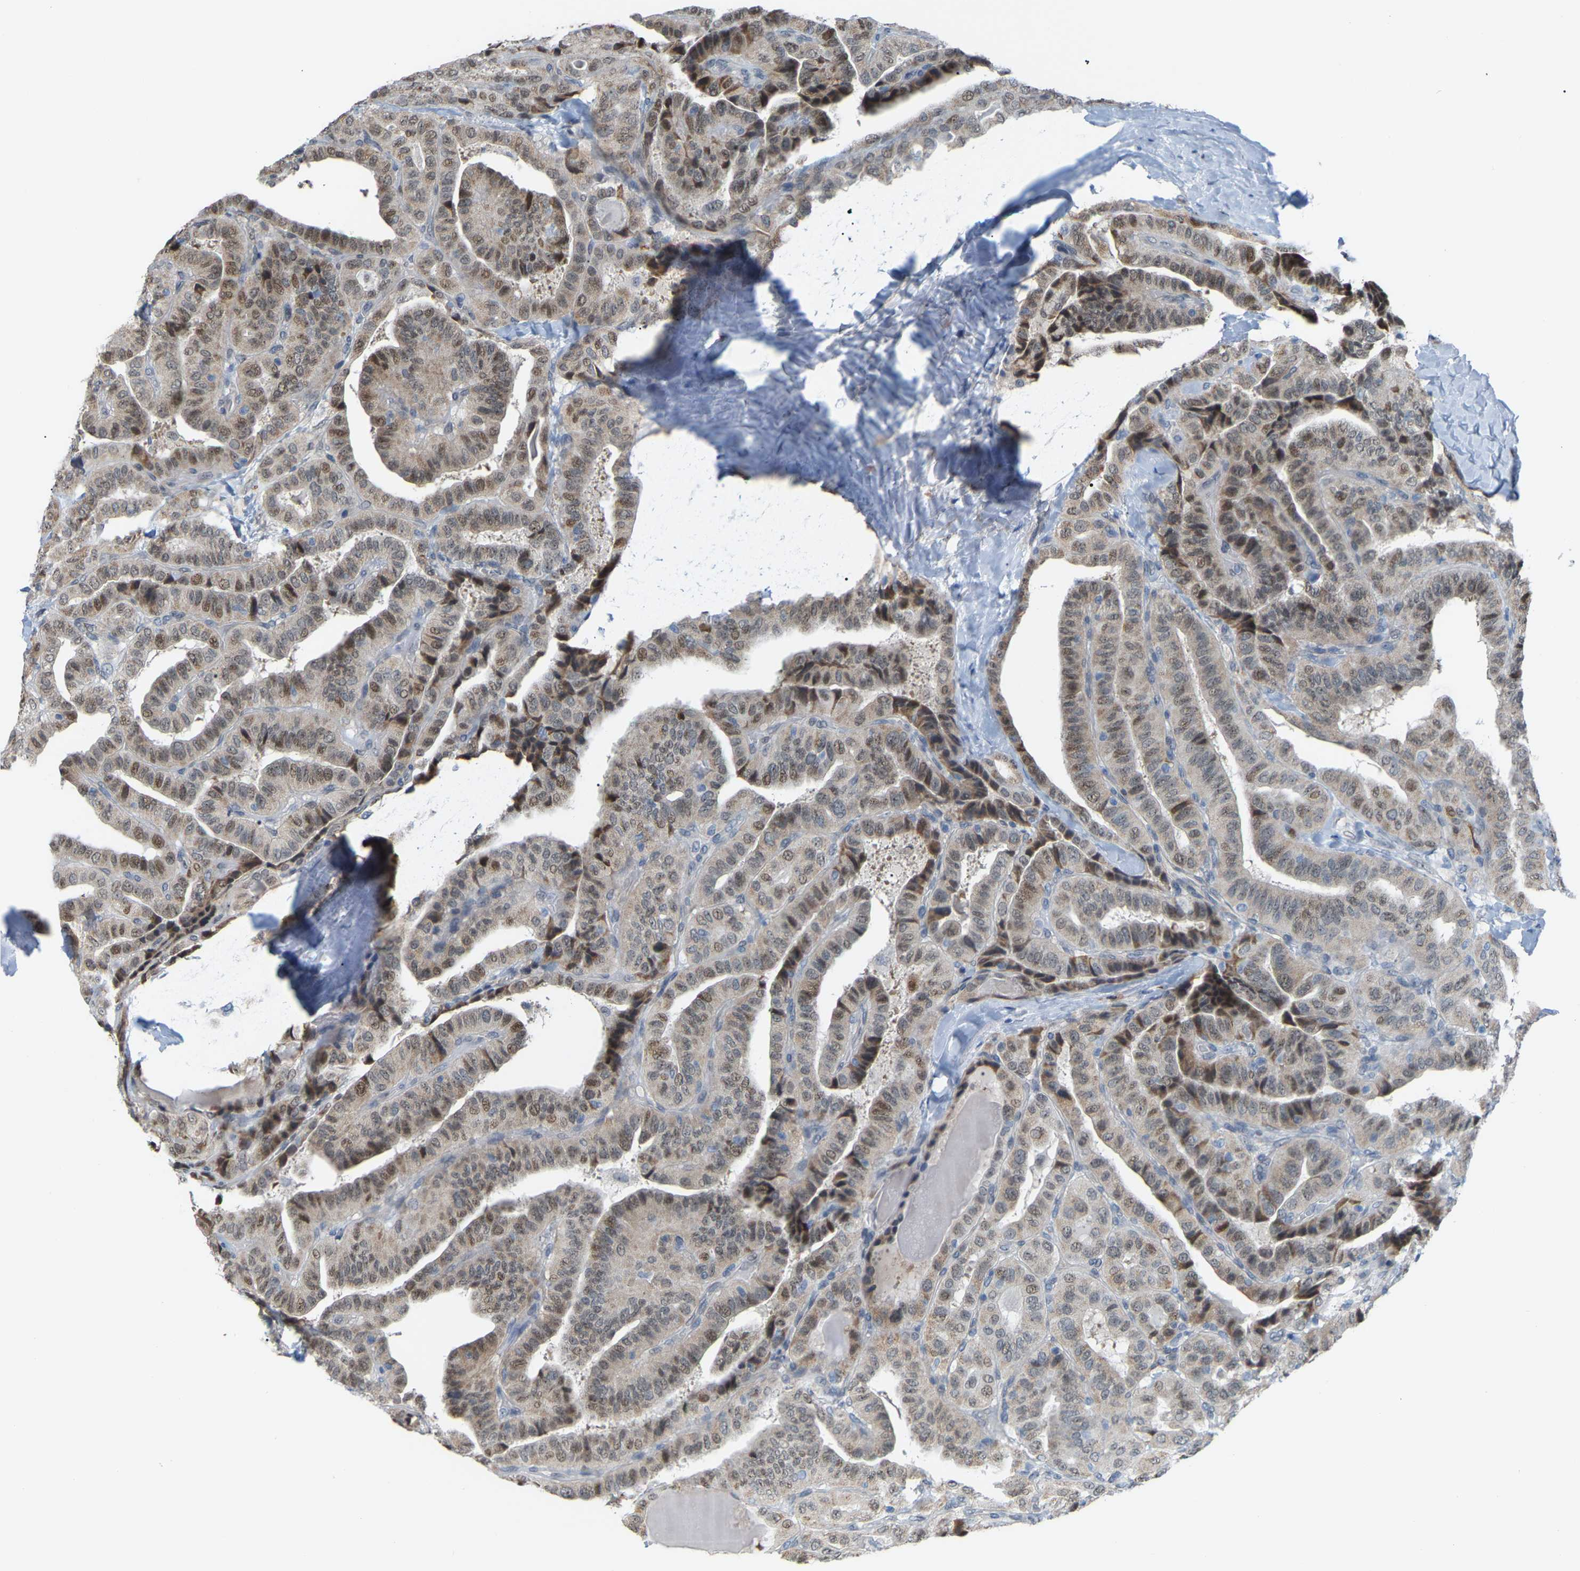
{"staining": {"intensity": "weak", "quantity": "25%-75%", "location": "cytoplasmic/membranous"}, "tissue": "thyroid cancer", "cell_type": "Tumor cells", "image_type": "cancer", "snomed": [{"axis": "morphology", "description": "Papillary adenocarcinoma, NOS"}, {"axis": "topography", "description": "Thyroid gland"}], "caption": "Protein staining of thyroid papillary adenocarcinoma tissue shows weak cytoplasmic/membranous expression in approximately 25%-75% of tumor cells. Immunohistochemistry (ihc) stains the protein in brown and the nuclei are stained blue.", "gene": "CROT", "patient": {"sex": "male", "age": 77}}